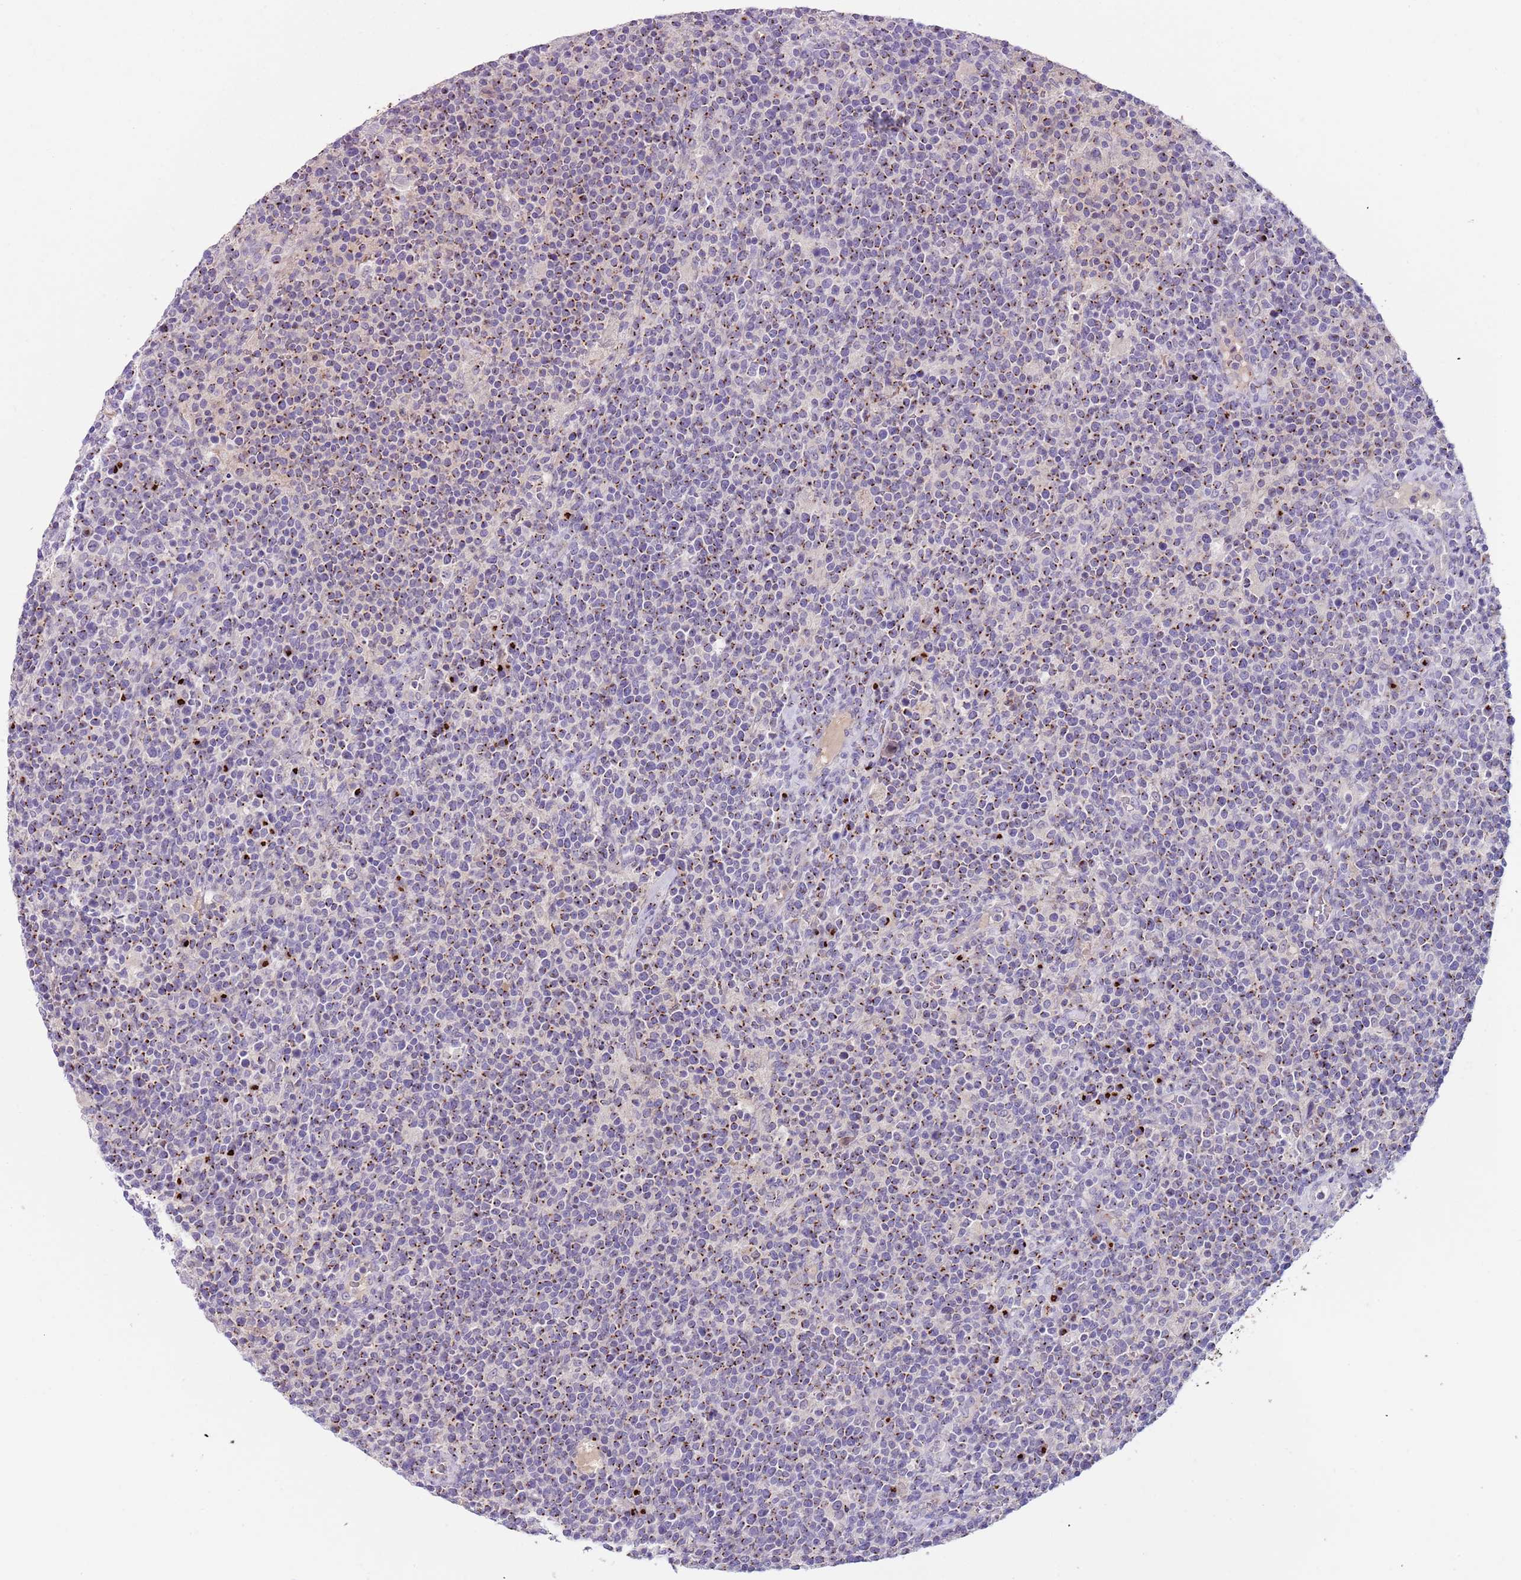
{"staining": {"intensity": "moderate", "quantity": "25%-75%", "location": "cytoplasmic/membranous"}, "tissue": "lymphoma", "cell_type": "Tumor cells", "image_type": "cancer", "snomed": [{"axis": "morphology", "description": "Malignant lymphoma, non-Hodgkin's type, High grade"}, {"axis": "topography", "description": "Lymph node"}], "caption": "Immunohistochemistry (IHC) micrograph of lymphoma stained for a protein (brown), which shows medium levels of moderate cytoplasmic/membranous staining in approximately 25%-75% of tumor cells.", "gene": "C2CD3", "patient": {"sex": "male", "age": 61}}